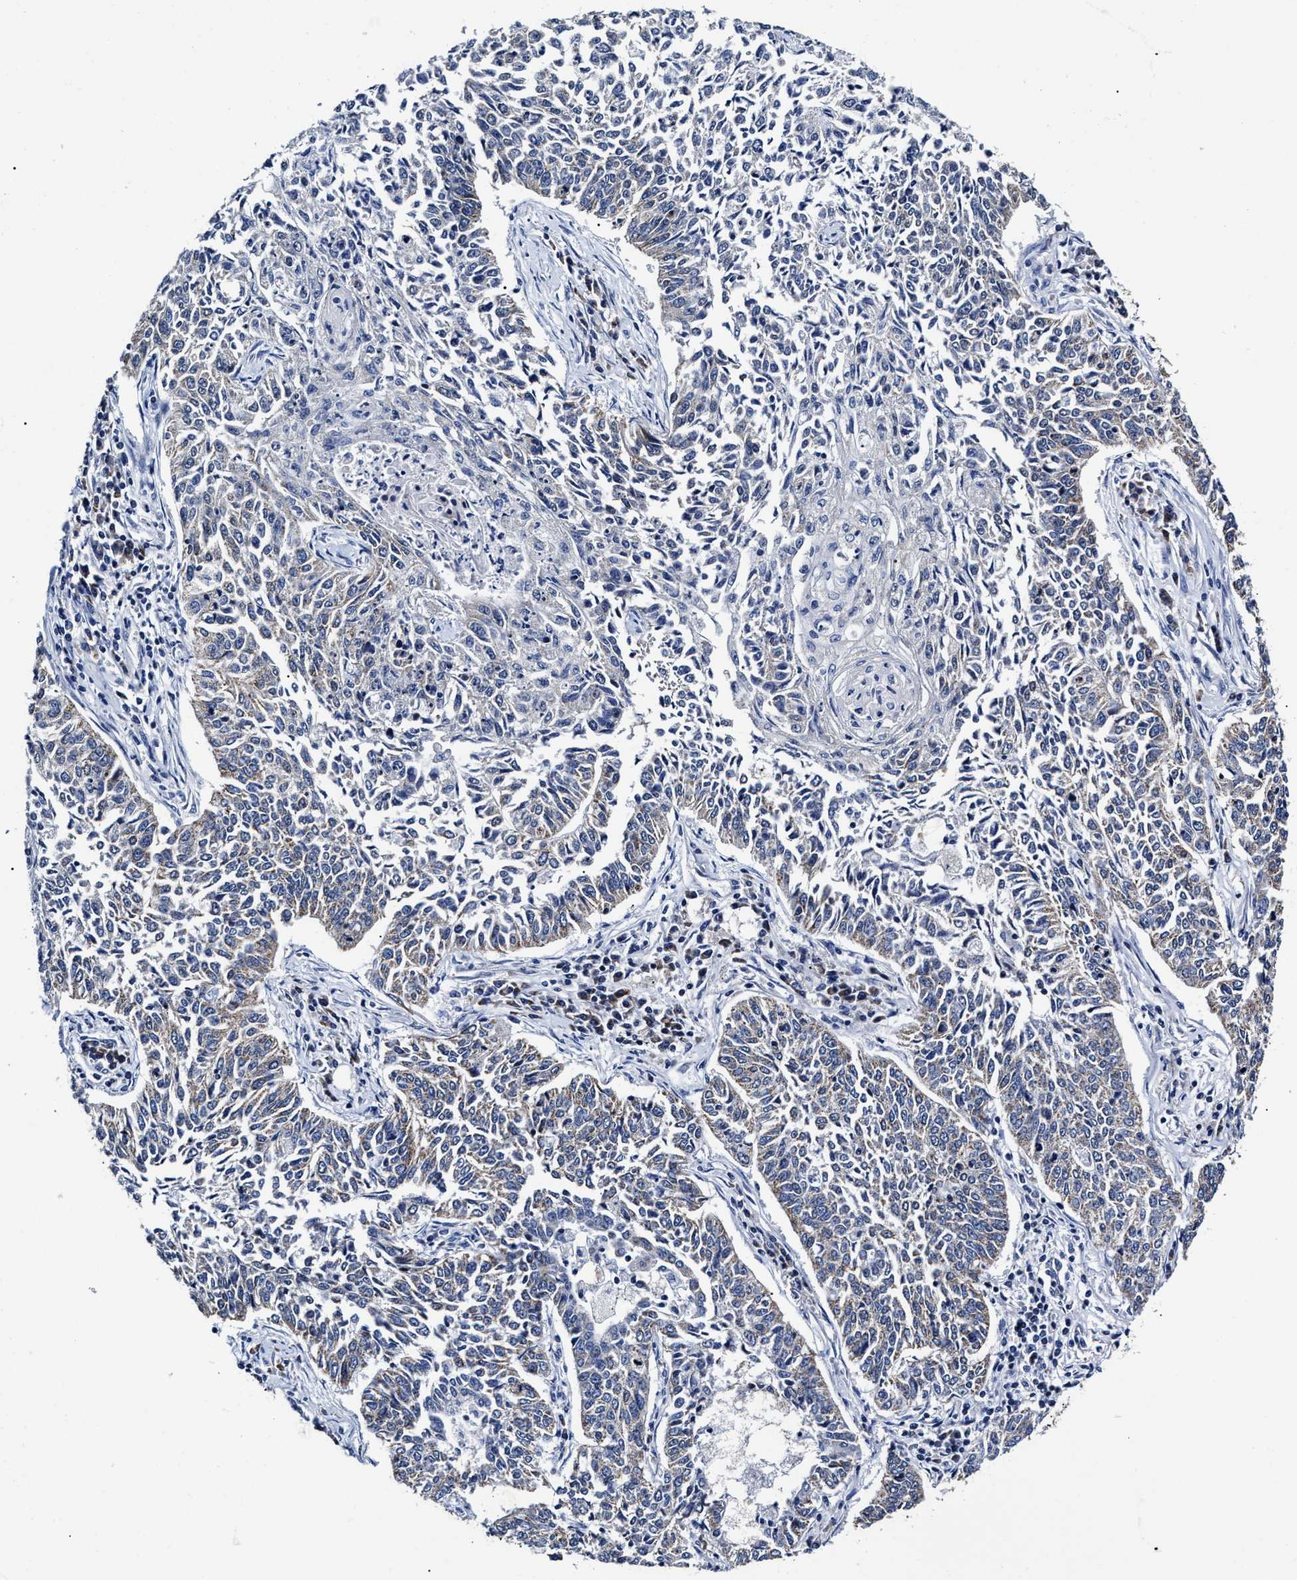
{"staining": {"intensity": "weak", "quantity": "<25%", "location": "cytoplasmic/membranous"}, "tissue": "lung cancer", "cell_type": "Tumor cells", "image_type": "cancer", "snomed": [{"axis": "morphology", "description": "Normal tissue, NOS"}, {"axis": "morphology", "description": "Squamous cell carcinoma, NOS"}, {"axis": "topography", "description": "Cartilage tissue"}, {"axis": "topography", "description": "Bronchus"}, {"axis": "topography", "description": "Lung"}], "caption": "Immunohistochemical staining of squamous cell carcinoma (lung) exhibits no significant positivity in tumor cells. (Brightfield microscopy of DAB immunohistochemistry at high magnification).", "gene": "HINT2", "patient": {"sex": "female", "age": 49}}